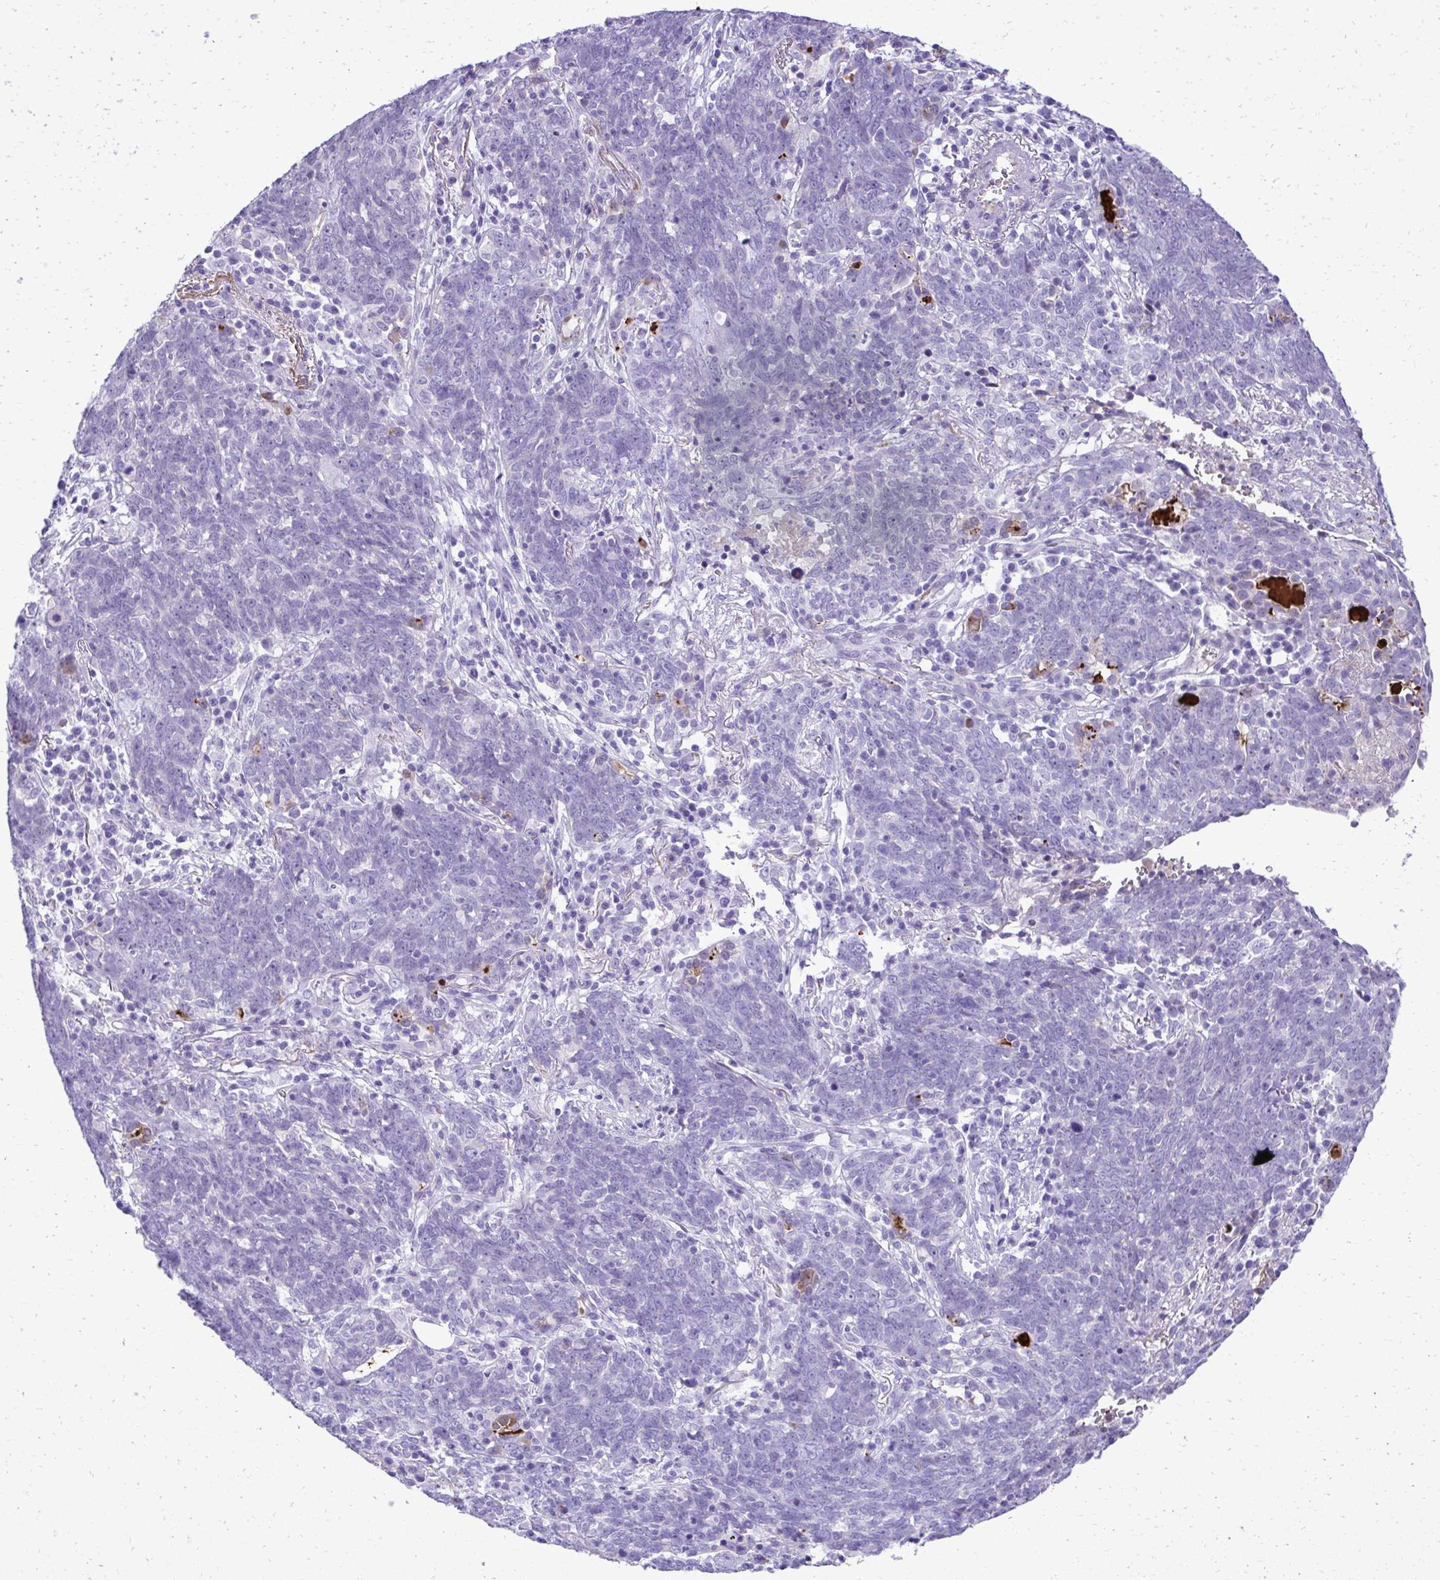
{"staining": {"intensity": "negative", "quantity": "none", "location": "none"}, "tissue": "lung cancer", "cell_type": "Tumor cells", "image_type": "cancer", "snomed": [{"axis": "morphology", "description": "Squamous cell carcinoma, NOS"}, {"axis": "topography", "description": "Lung"}], "caption": "Immunohistochemistry micrograph of neoplastic tissue: human lung cancer (squamous cell carcinoma) stained with DAB demonstrates no significant protein staining in tumor cells.", "gene": "PITPNM3", "patient": {"sex": "female", "age": 72}}